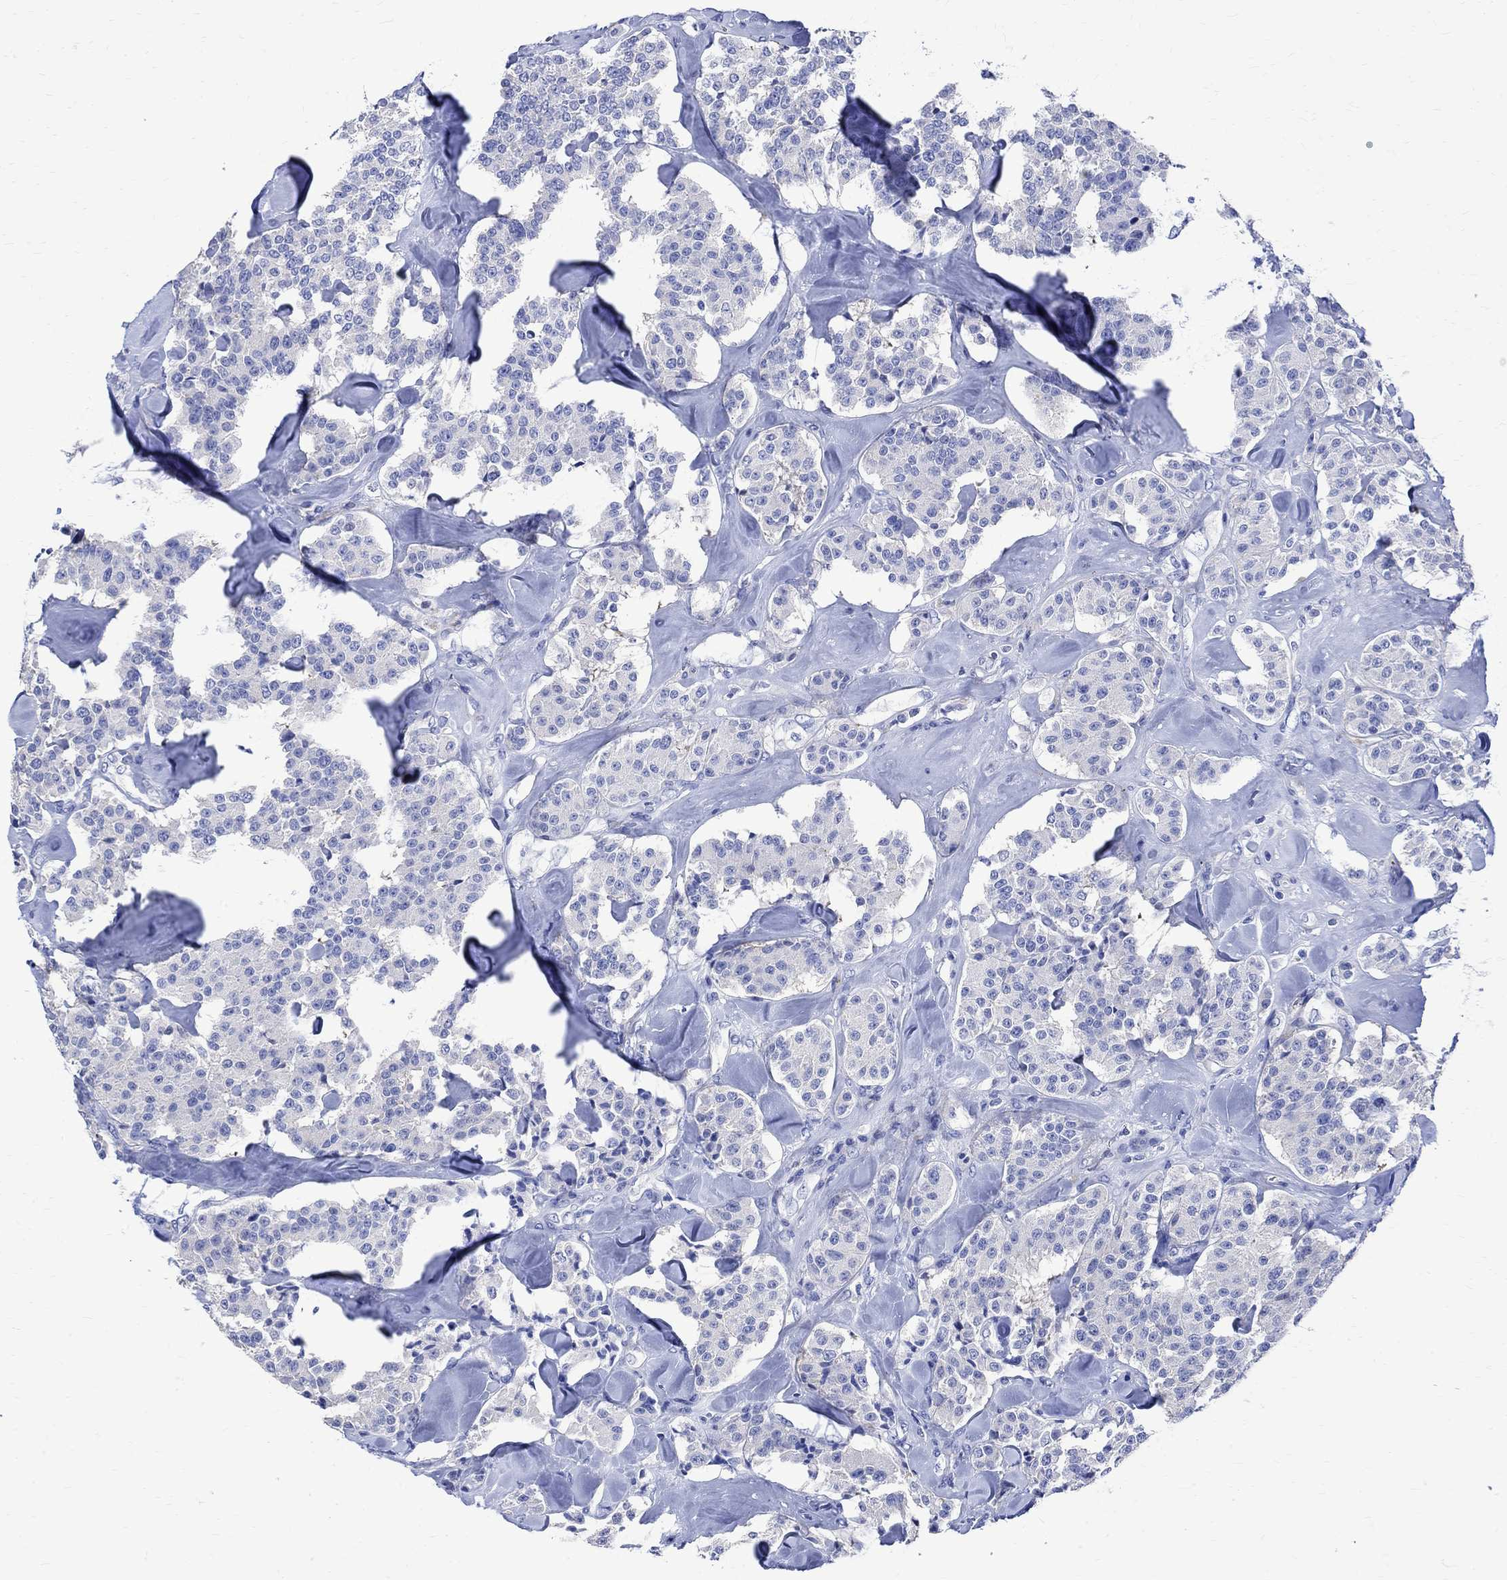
{"staining": {"intensity": "negative", "quantity": "none", "location": "none"}, "tissue": "carcinoid", "cell_type": "Tumor cells", "image_type": "cancer", "snomed": [{"axis": "morphology", "description": "Carcinoid, malignant, NOS"}, {"axis": "topography", "description": "Pancreas"}], "caption": "Photomicrograph shows no protein staining in tumor cells of carcinoid (malignant) tissue. (Brightfield microscopy of DAB (3,3'-diaminobenzidine) immunohistochemistry at high magnification).", "gene": "PARVB", "patient": {"sex": "male", "age": 41}}